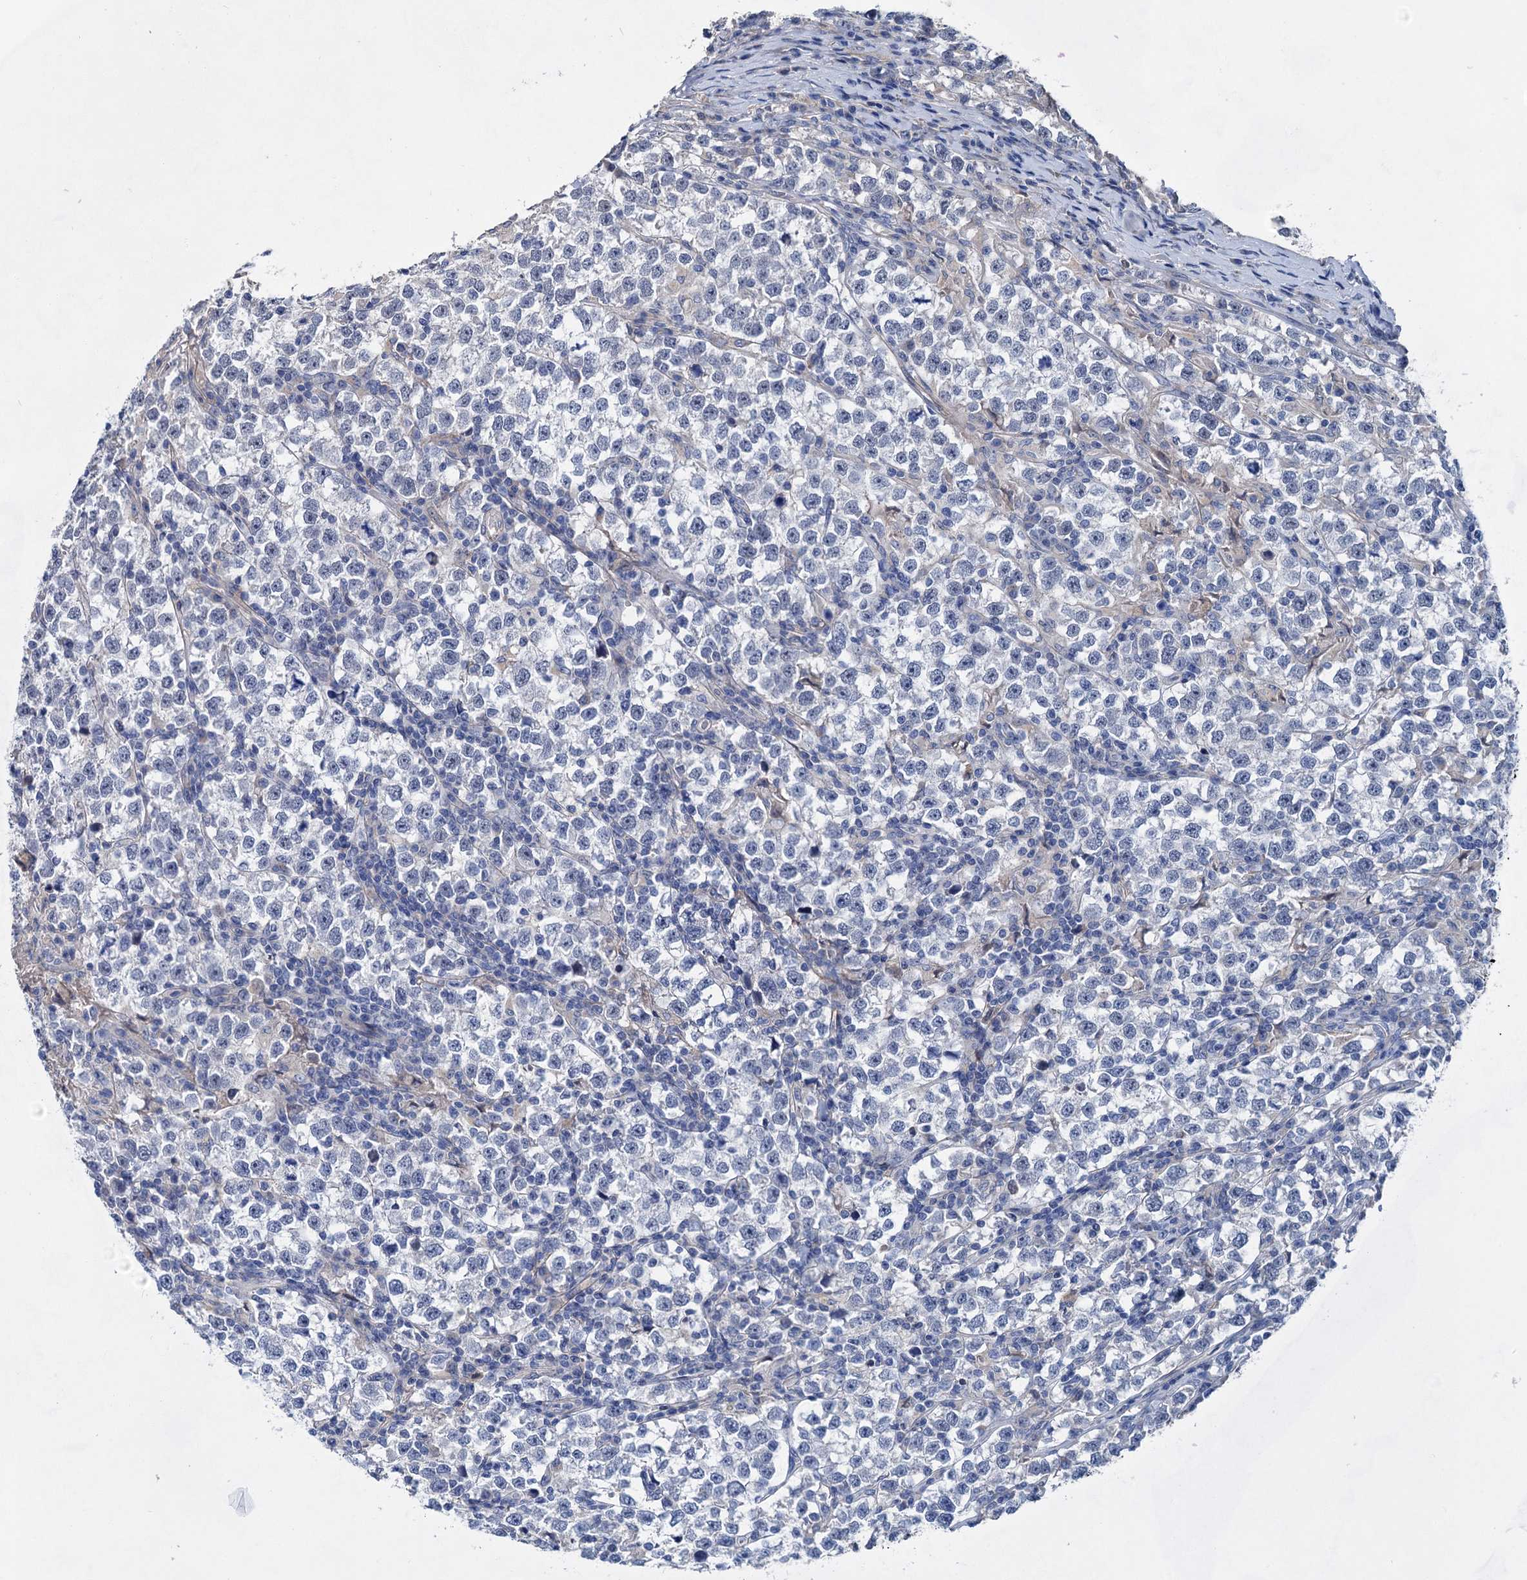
{"staining": {"intensity": "negative", "quantity": "none", "location": "none"}, "tissue": "testis cancer", "cell_type": "Tumor cells", "image_type": "cancer", "snomed": [{"axis": "morphology", "description": "Normal tissue, NOS"}, {"axis": "morphology", "description": "Seminoma, NOS"}, {"axis": "topography", "description": "Testis"}], "caption": "A high-resolution photomicrograph shows immunohistochemistry staining of testis cancer (seminoma), which exhibits no significant positivity in tumor cells.", "gene": "GPR155", "patient": {"sex": "male", "age": 43}}